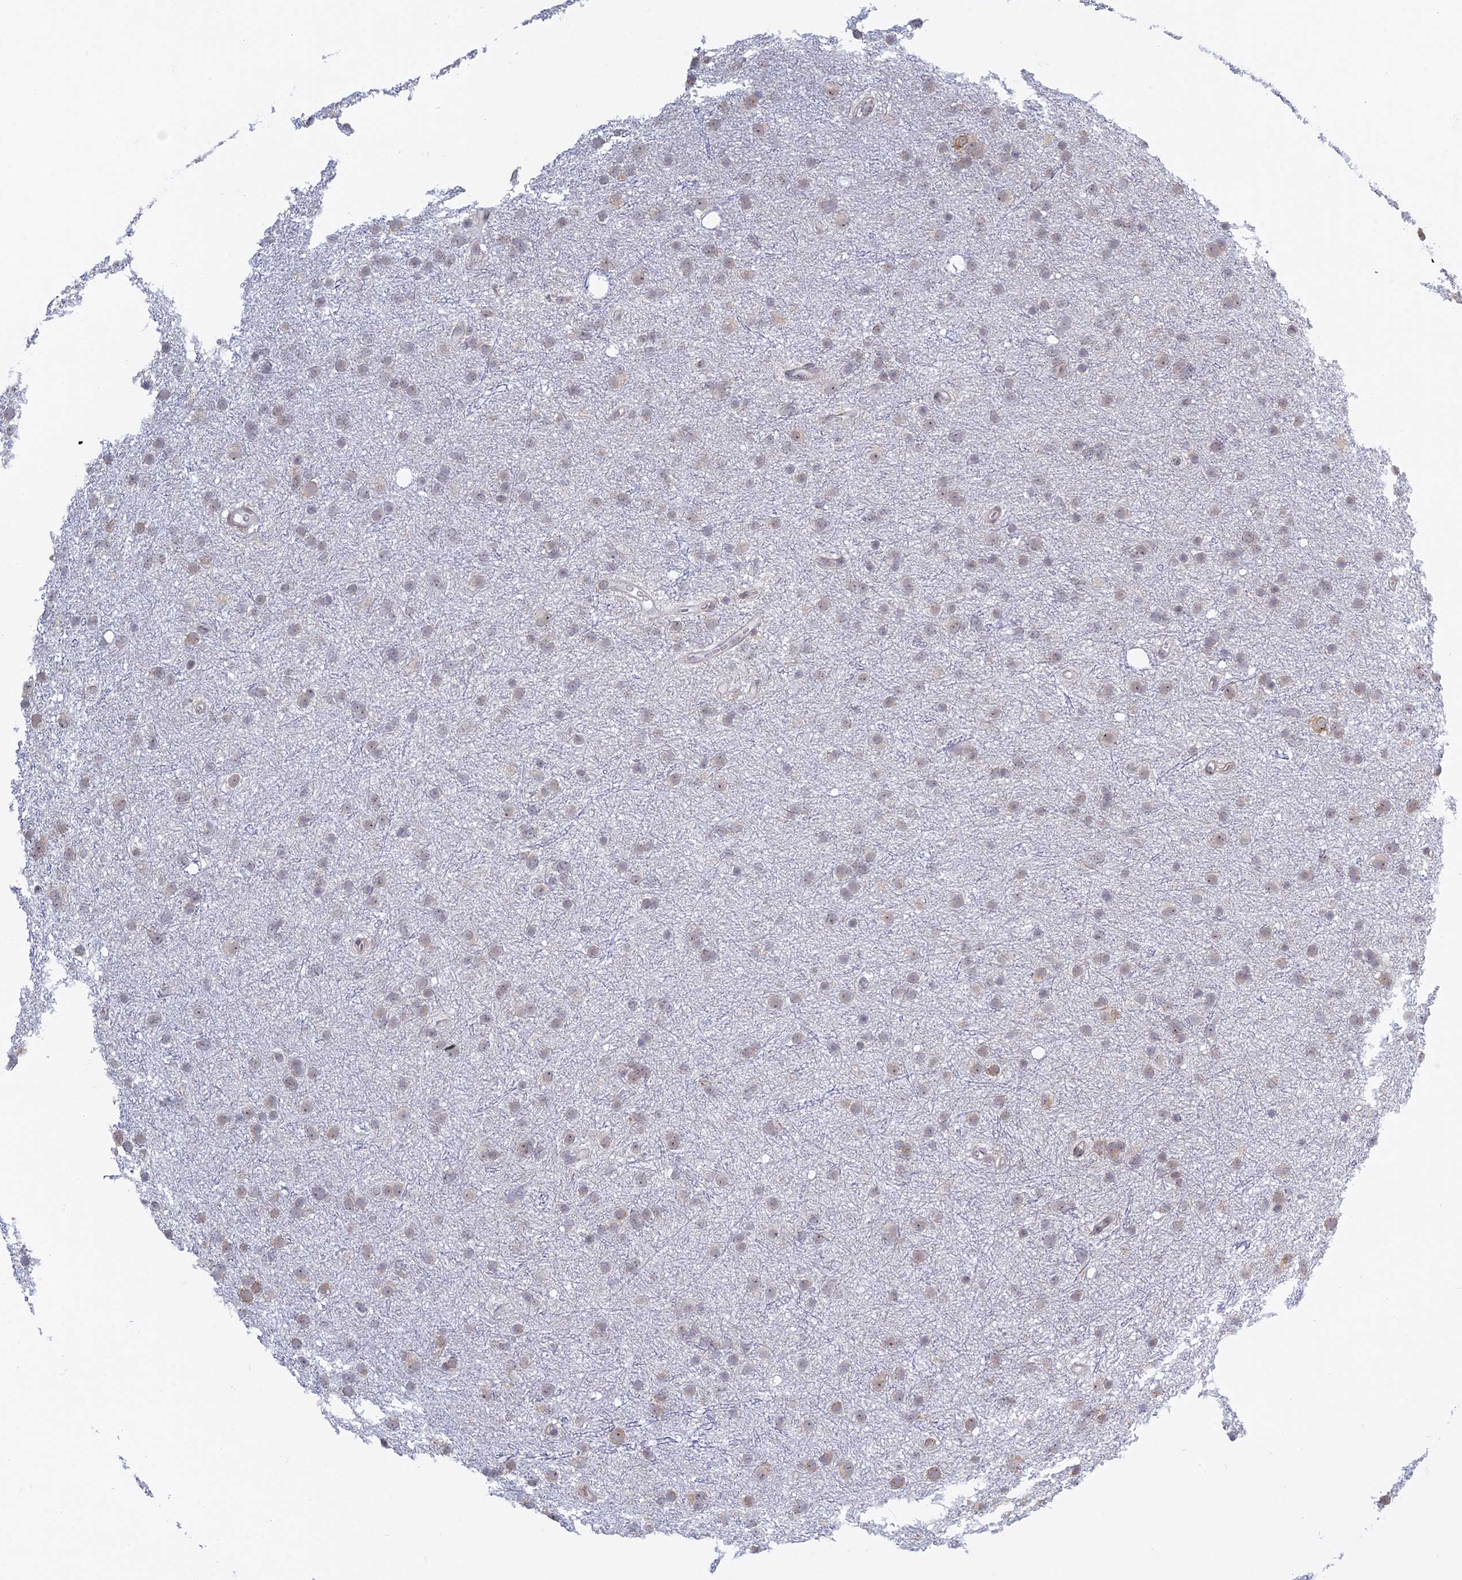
{"staining": {"intensity": "negative", "quantity": "none", "location": "none"}, "tissue": "glioma", "cell_type": "Tumor cells", "image_type": "cancer", "snomed": [{"axis": "morphology", "description": "Glioma, malignant, Low grade"}, {"axis": "topography", "description": "Cerebral cortex"}], "caption": "DAB (3,3'-diaminobenzidine) immunohistochemical staining of human malignant glioma (low-grade) displays no significant staining in tumor cells.", "gene": "RPS19BP1", "patient": {"sex": "female", "age": 39}}